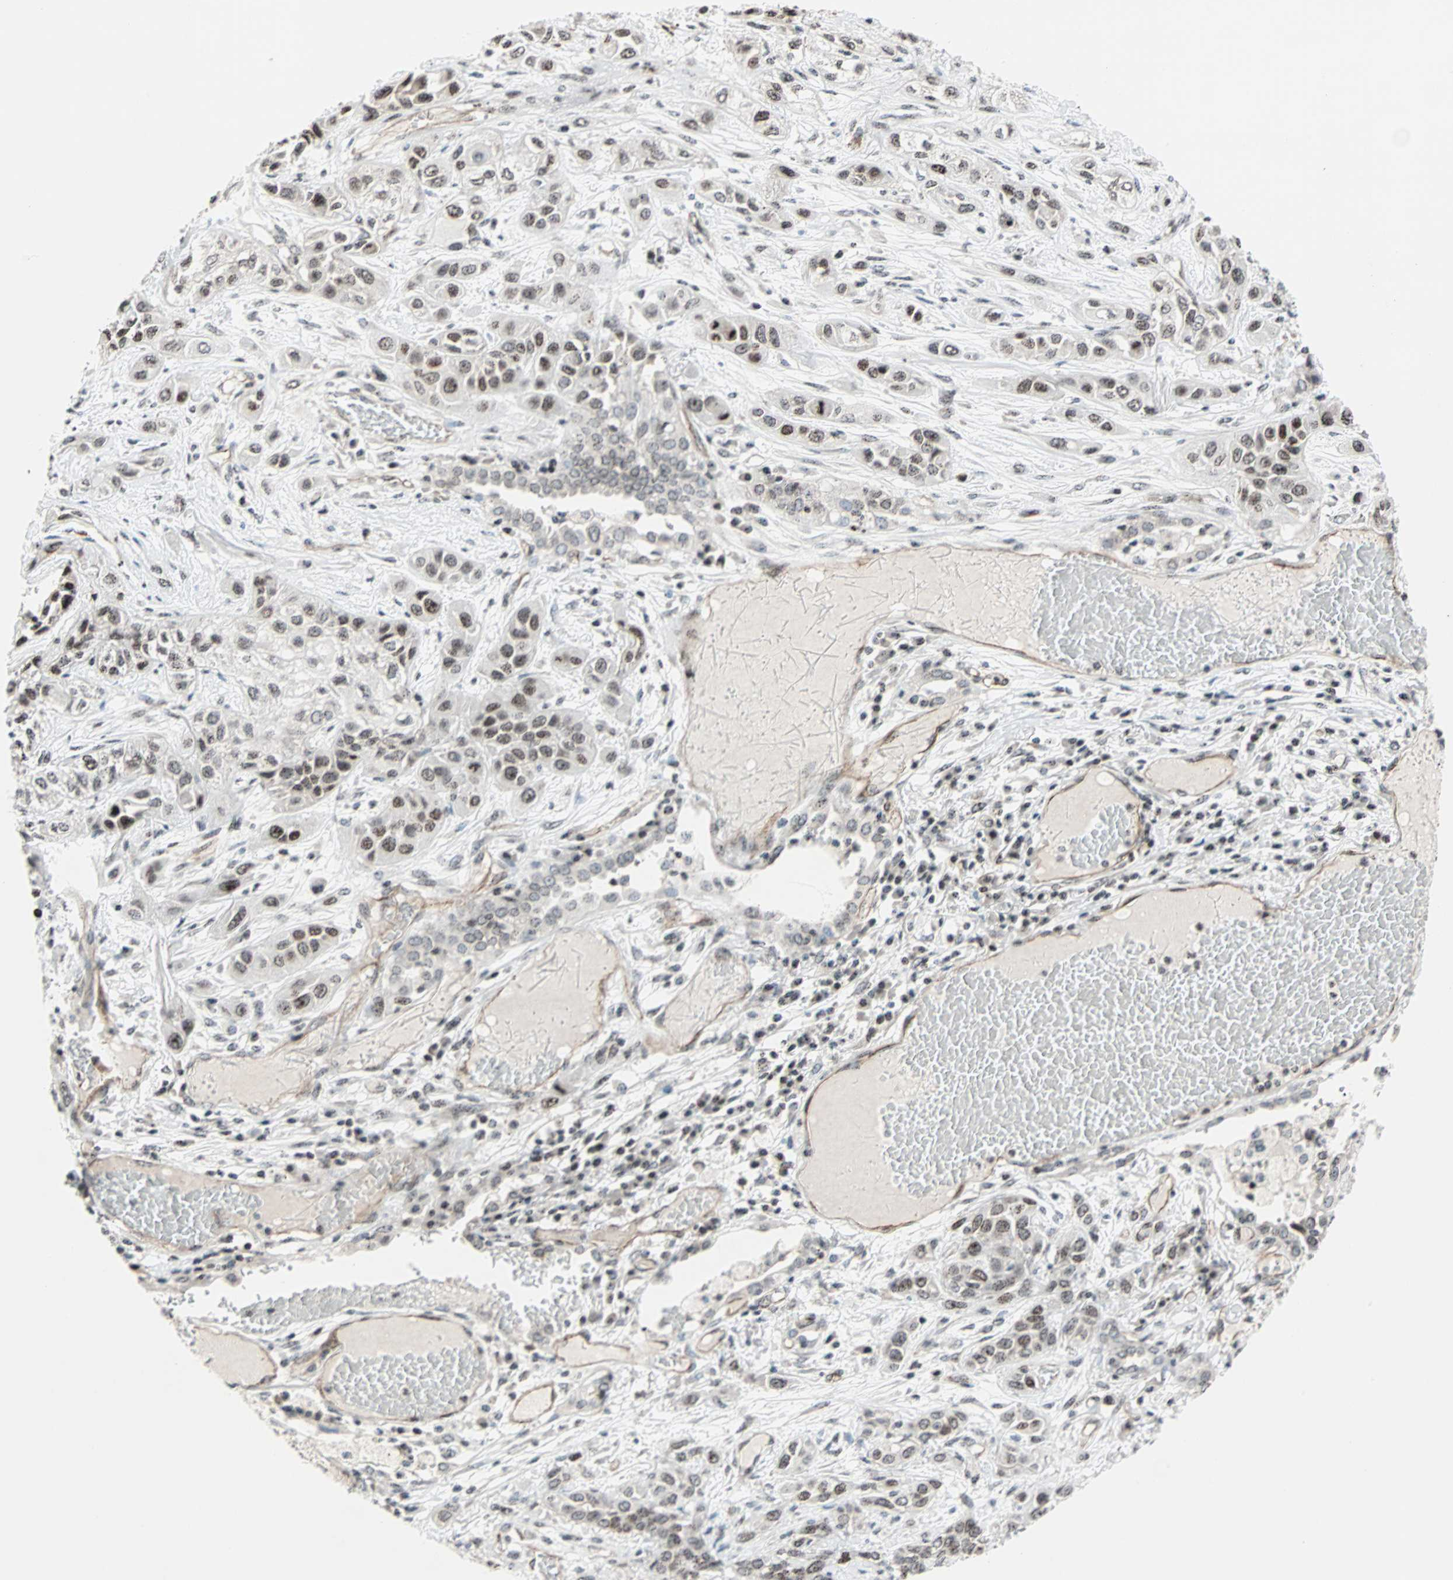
{"staining": {"intensity": "weak", "quantity": "25%-75%", "location": "nuclear"}, "tissue": "lung cancer", "cell_type": "Tumor cells", "image_type": "cancer", "snomed": [{"axis": "morphology", "description": "Squamous cell carcinoma, NOS"}, {"axis": "topography", "description": "Lung"}], "caption": "Immunohistochemical staining of human lung squamous cell carcinoma reveals low levels of weak nuclear positivity in approximately 25%-75% of tumor cells.", "gene": "CENPA", "patient": {"sex": "male", "age": 71}}